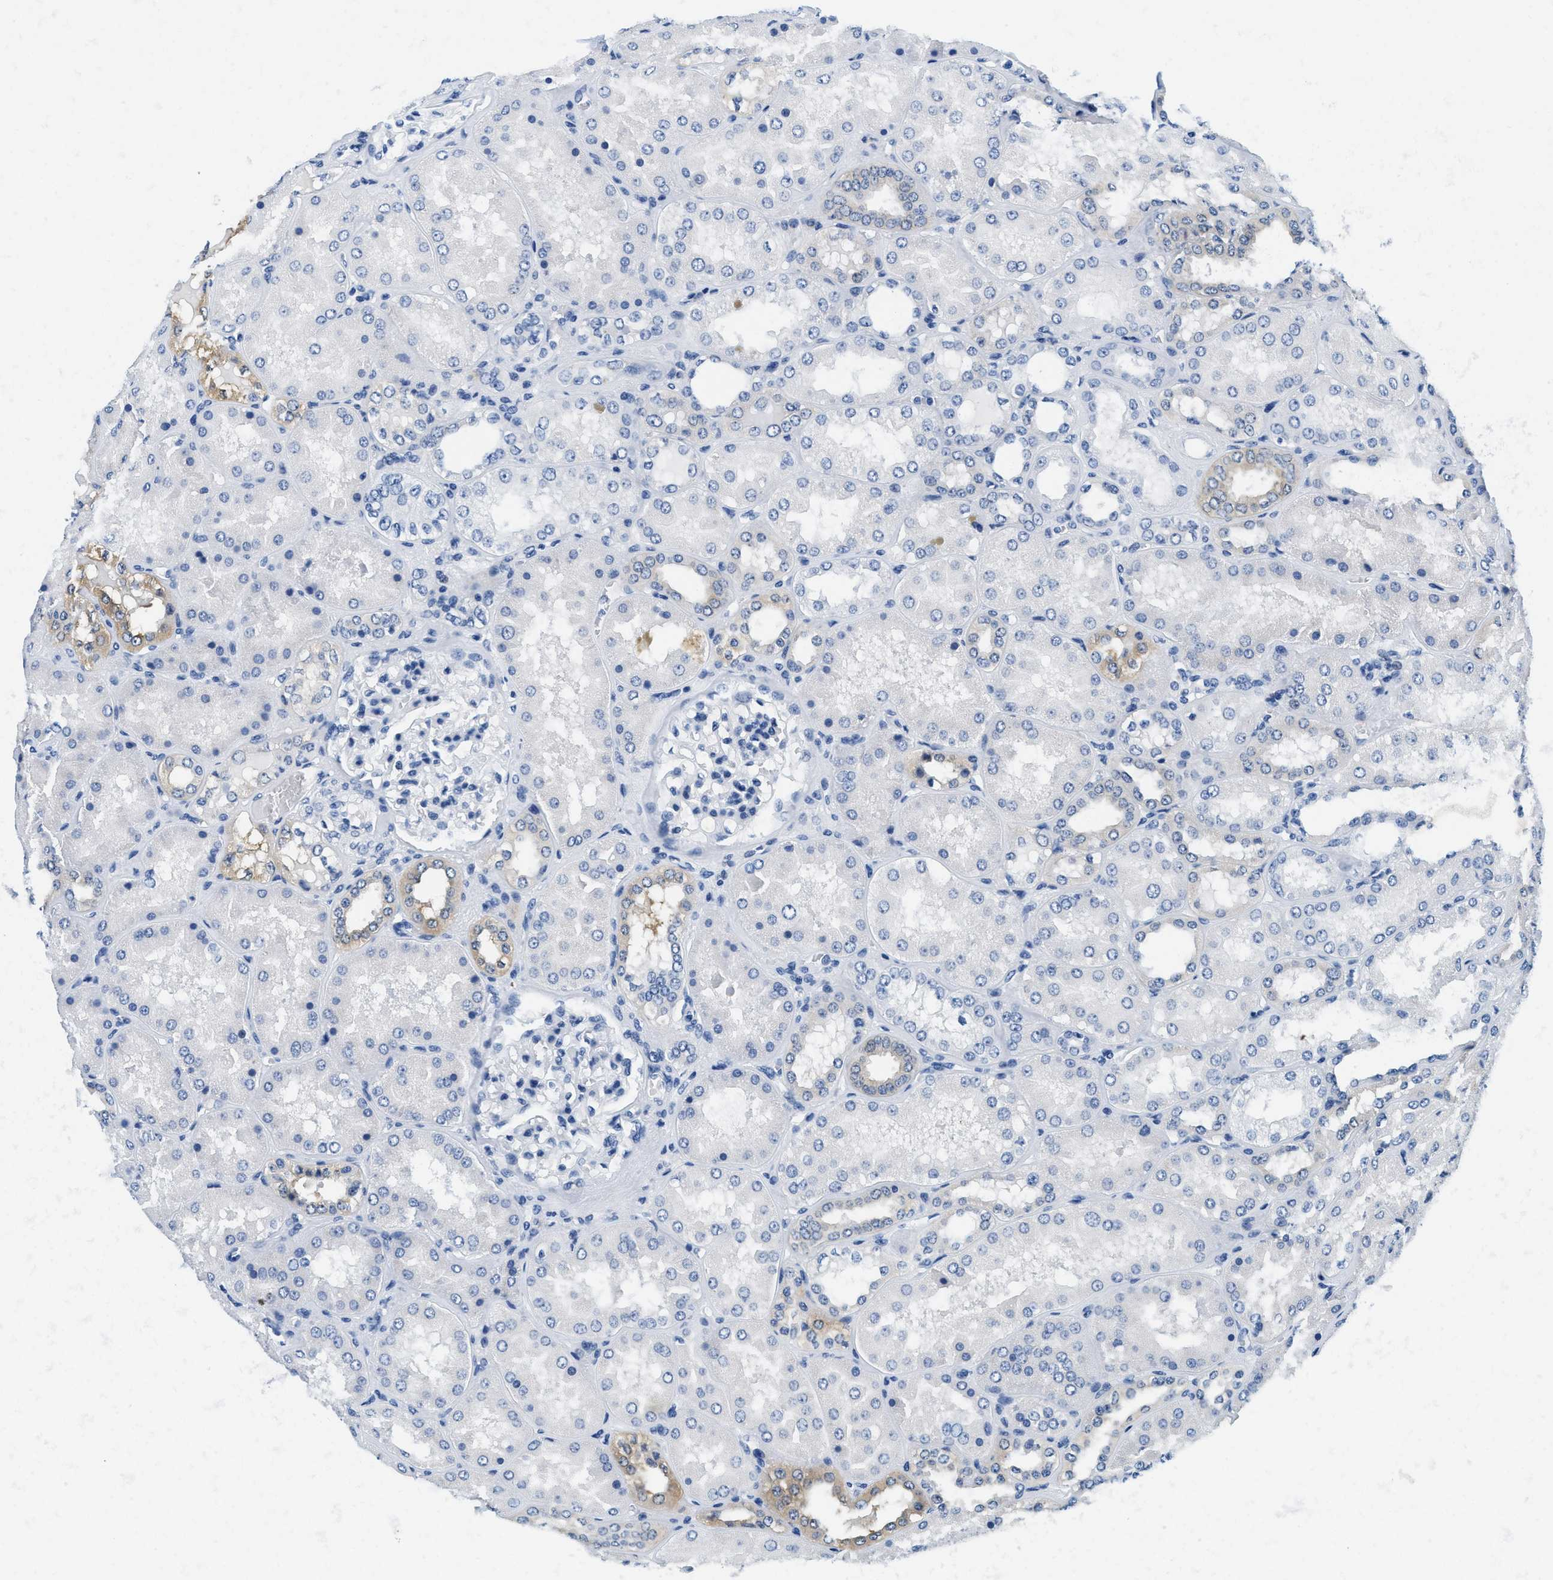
{"staining": {"intensity": "negative", "quantity": "none", "location": "none"}, "tissue": "kidney", "cell_type": "Cells in glomeruli", "image_type": "normal", "snomed": [{"axis": "morphology", "description": "Normal tissue, NOS"}, {"axis": "topography", "description": "Kidney"}], "caption": "Cells in glomeruli show no significant staining in unremarkable kidney.", "gene": "GSTM3", "patient": {"sex": "female", "age": 56}}